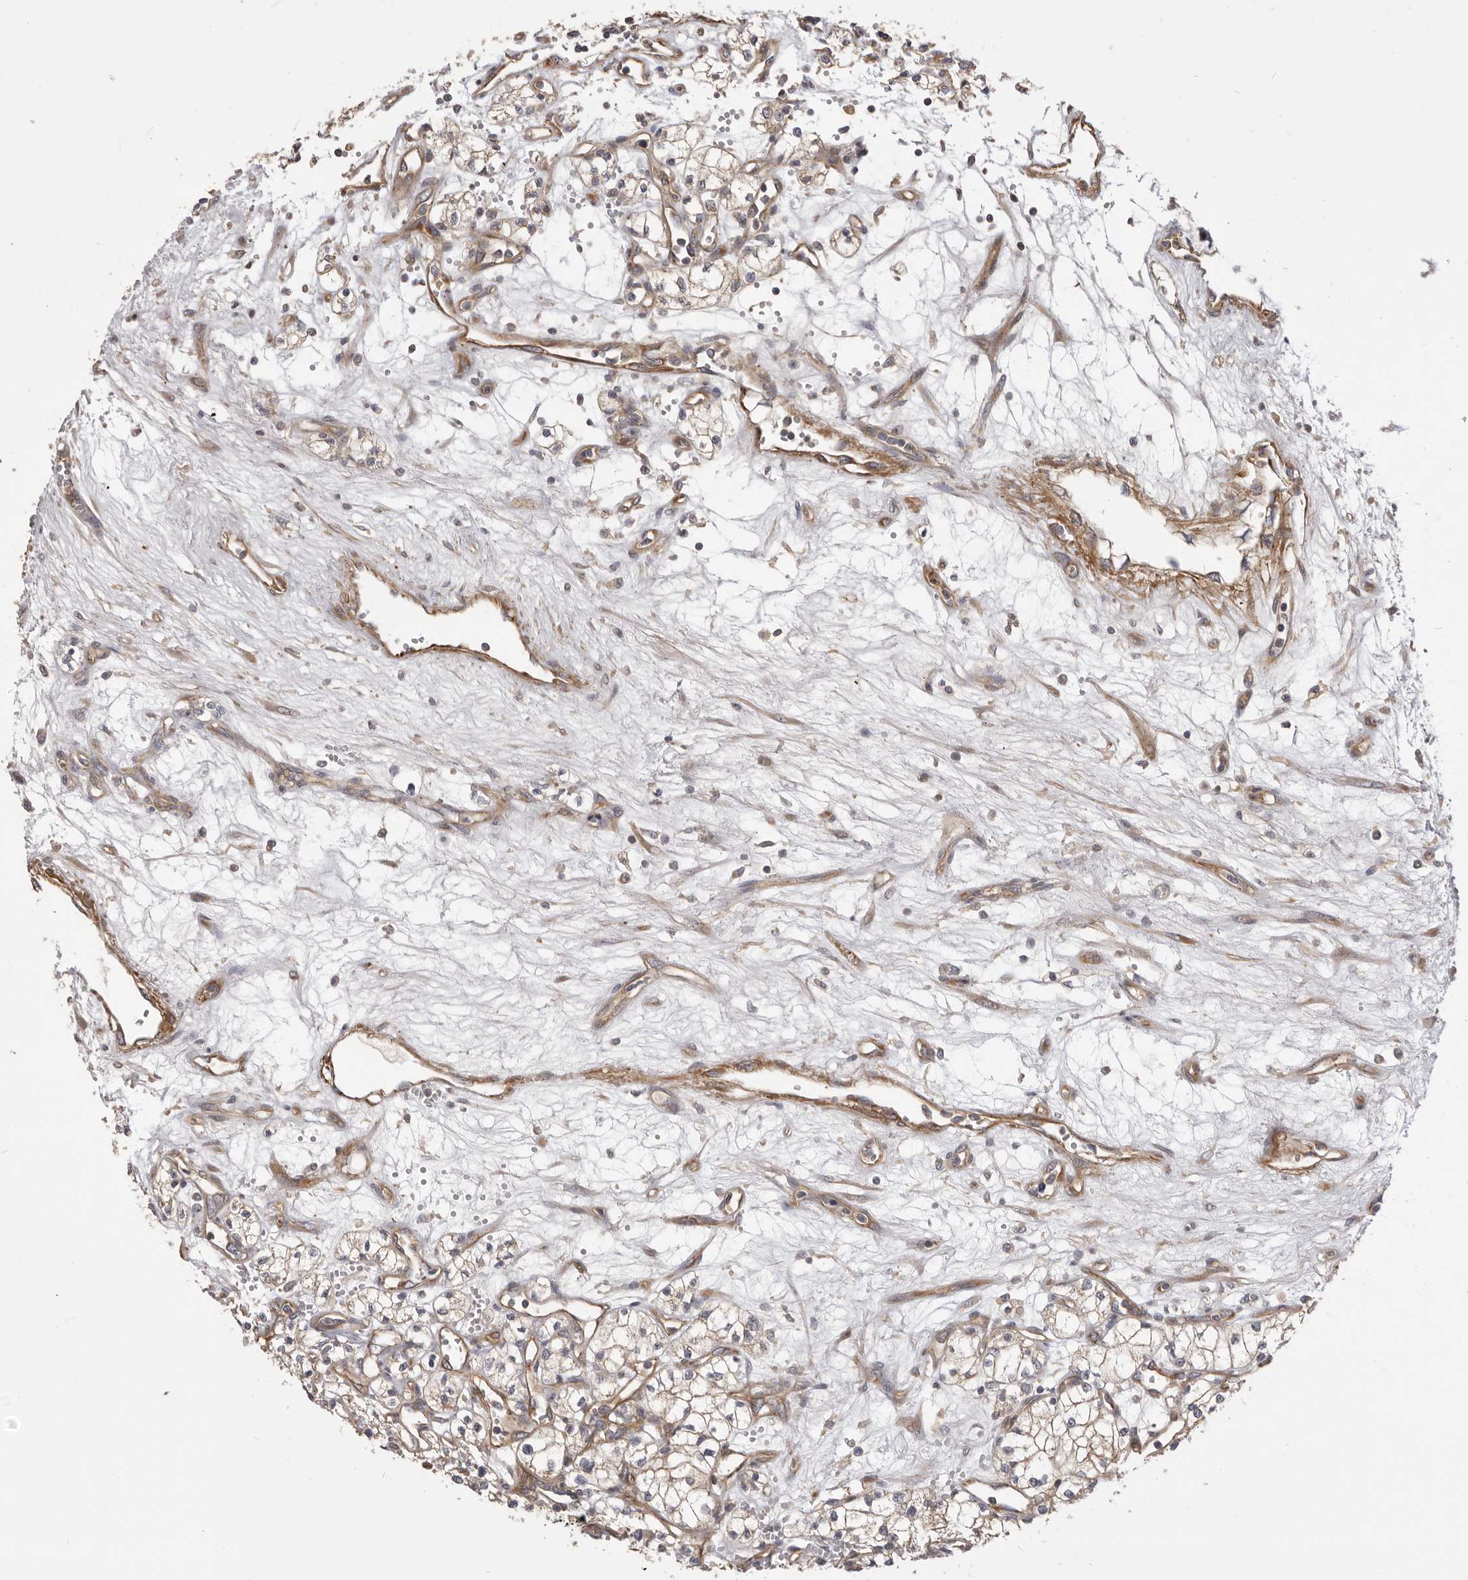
{"staining": {"intensity": "weak", "quantity": "<25%", "location": "cytoplasmic/membranous"}, "tissue": "renal cancer", "cell_type": "Tumor cells", "image_type": "cancer", "snomed": [{"axis": "morphology", "description": "Adenocarcinoma, NOS"}, {"axis": "topography", "description": "Kidney"}], "caption": "High magnification brightfield microscopy of renal adenocarcinoma stained with DAB (brown) and counterstained with hematoxylin (blue): tumor cells show no significant expression.", "gene": "VPS45", "patient": {"sex": "male", "age": 59}}